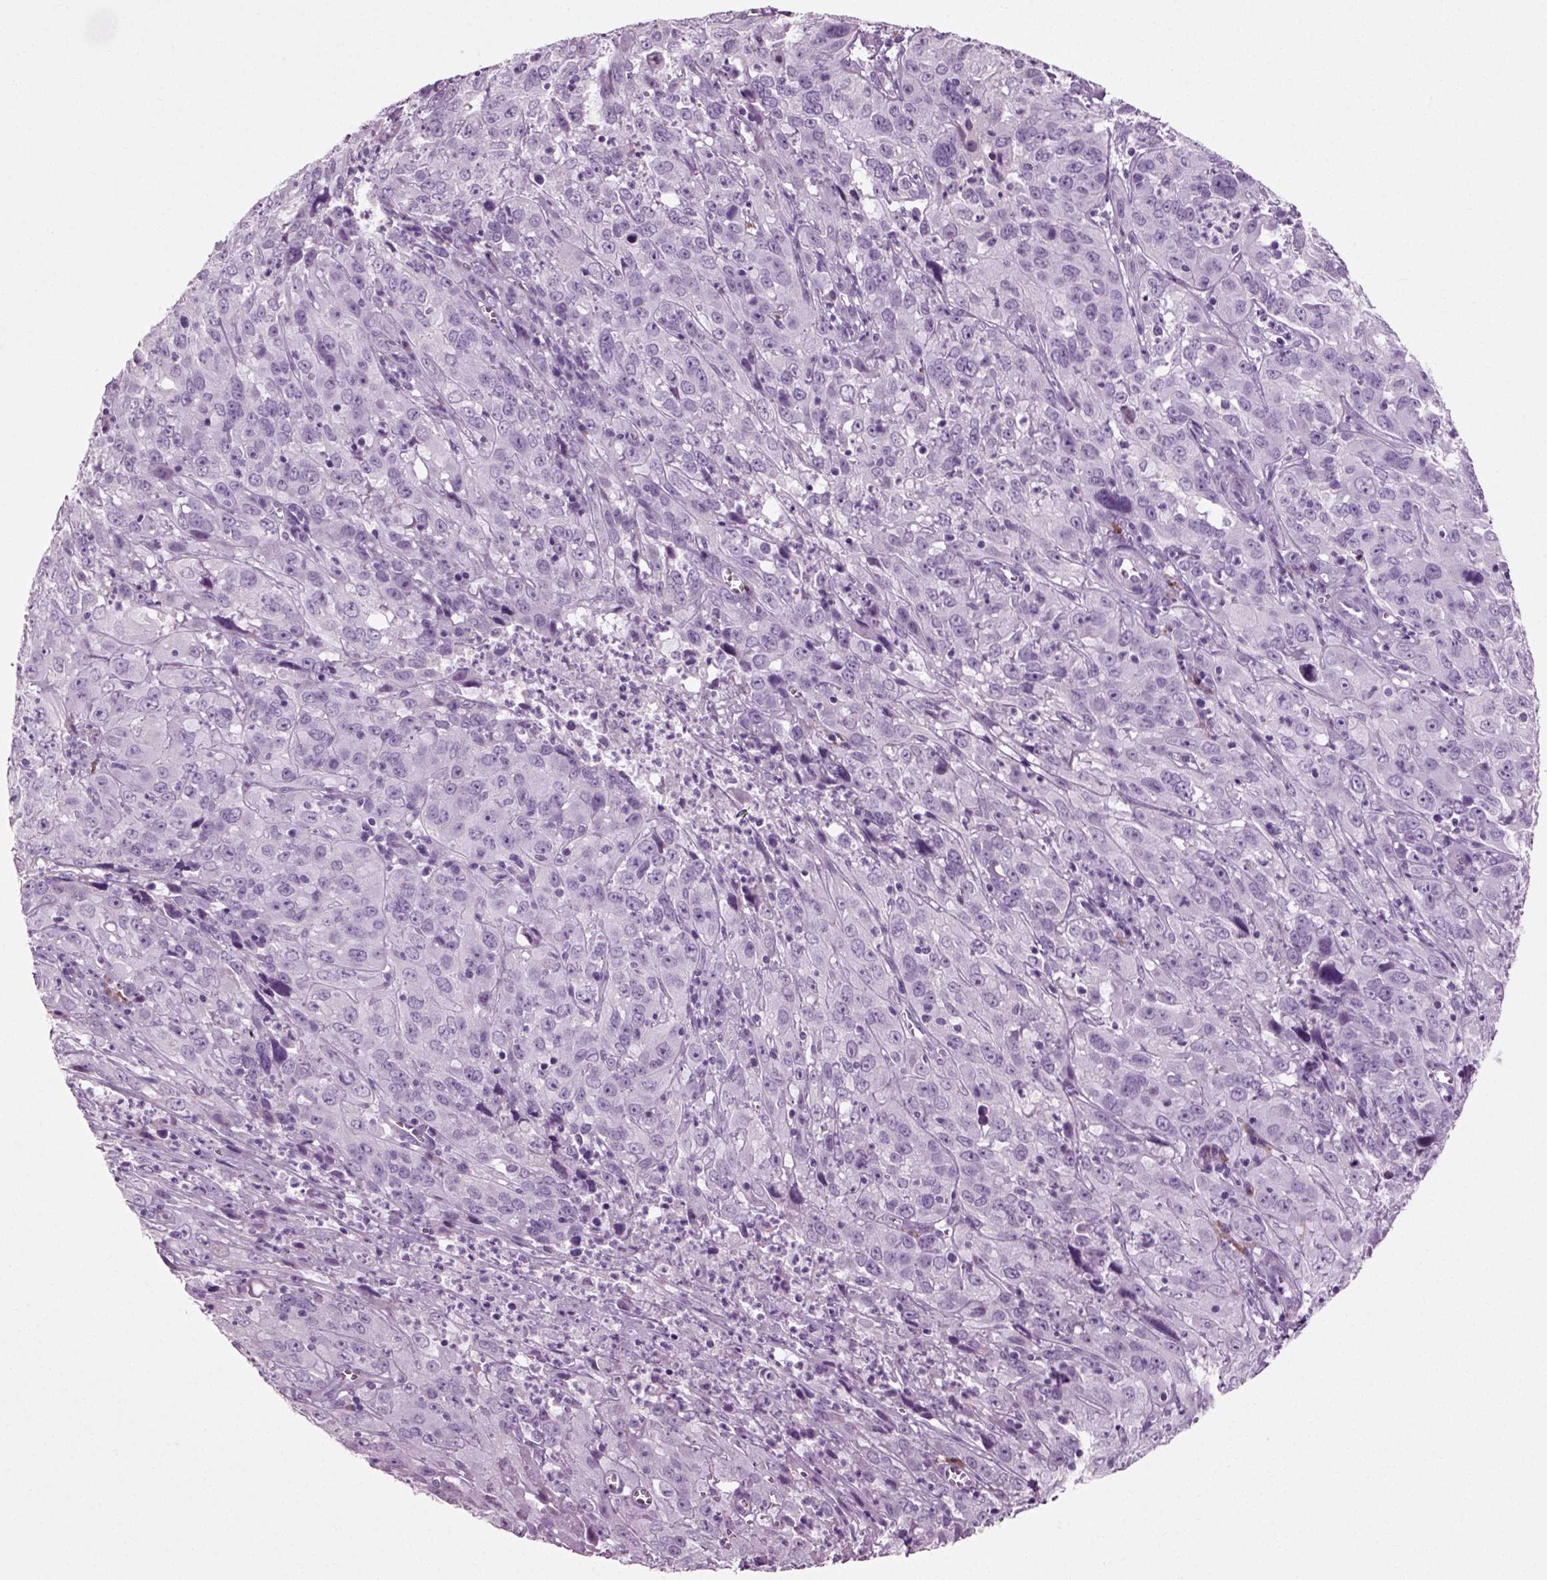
{"staining": {"intensity": "negative", "quantity": "none", "location": "none"}, "tissue": "cervical cancer", "cell_type": "Tumor cells", "image_type": "cancer", "snomed": [{"axis": "morphology", "description": "Squamous cell carcinoma, NOS"}, {"axis": "topography", "description": "Cervix"}], "caption": "Immunohistochemistry micrograph of neoplastic tissue: human cervical cancer (squamous cell carcinoma) stained with DAB reveals no significant protein expression in tumor cells.", "gene": "SLC26A8", "patient": {"sex": "female", "age": 32}}